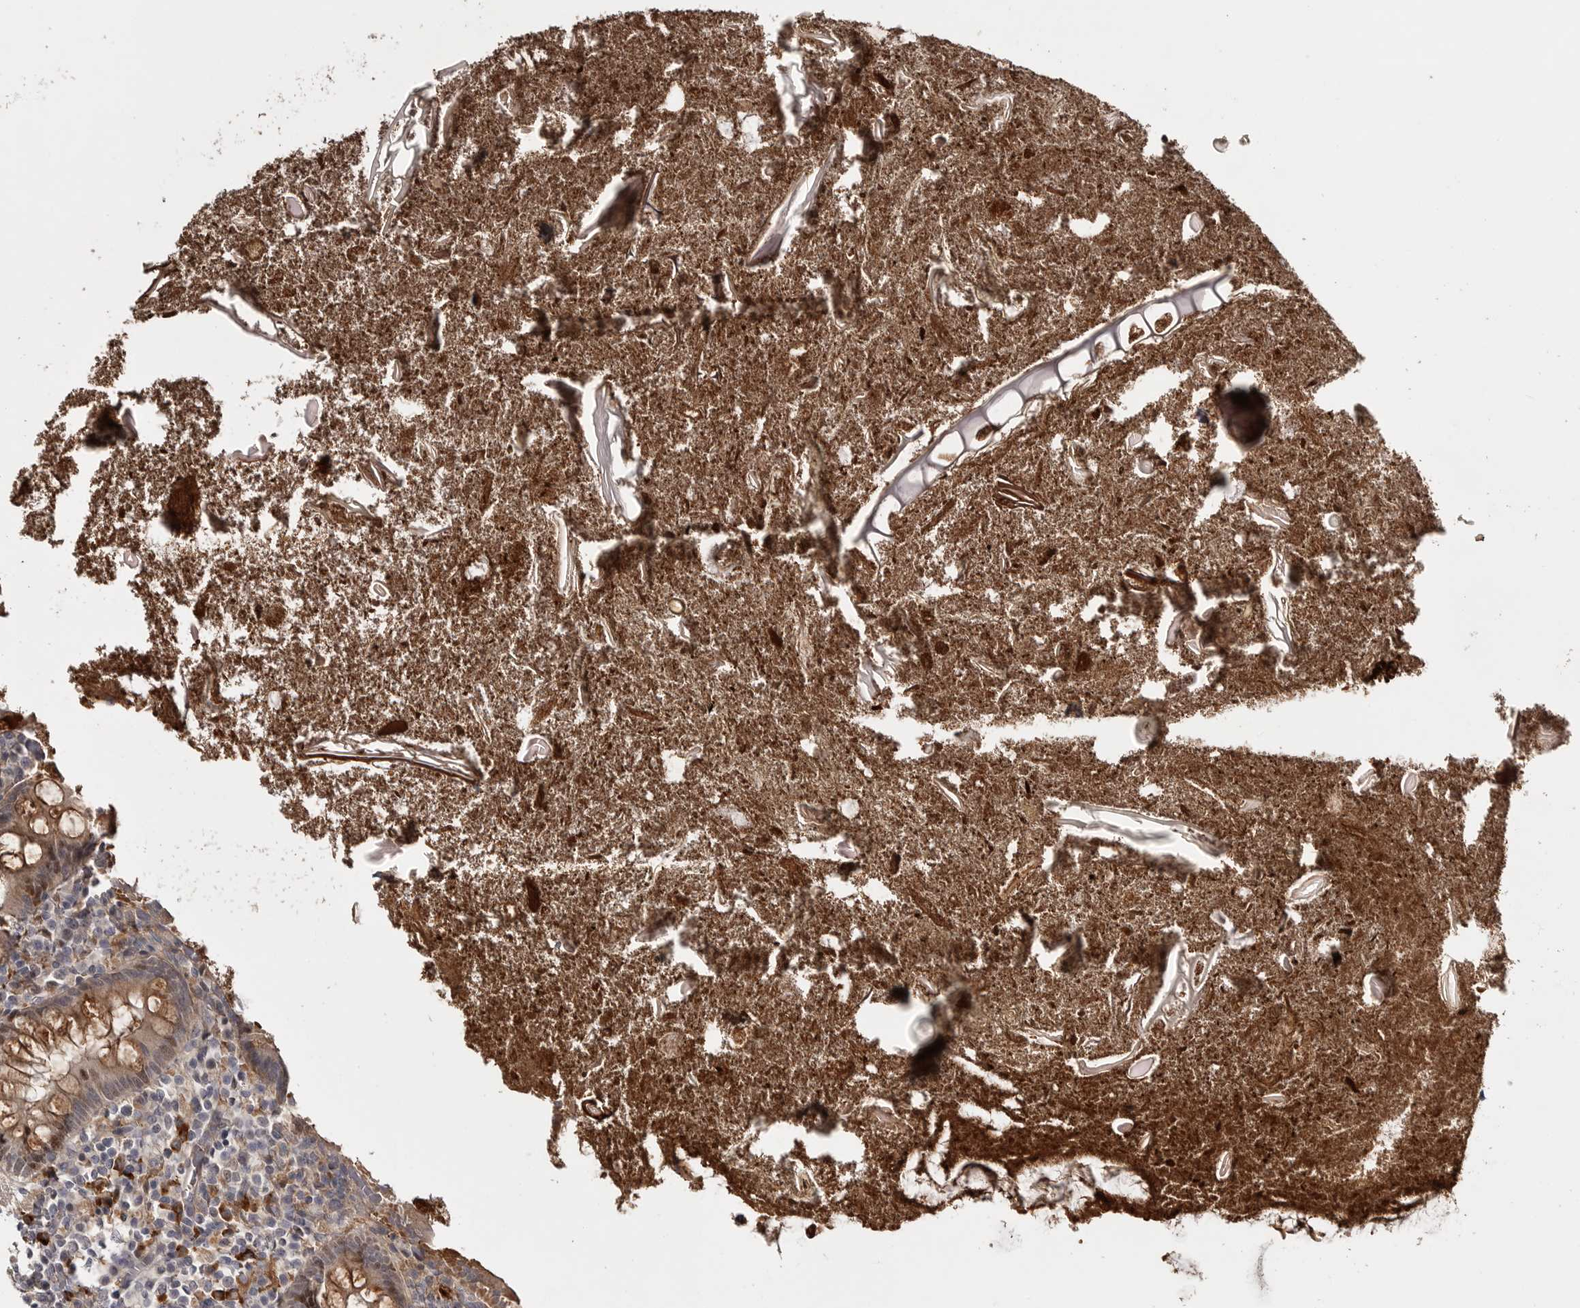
{"staining": {"intensity": "moderate", "quantity": ">75%", "location": "cytoplasmic/membranous,nuclear"}, "tissue": "appendix", "cell_type": "Glandular cells", "image_type": "normal", "snomed": [{"axis": "morphology", "description": "Normal tissue, NOS"}, {"axis": "topography", "description": "Appendix"}], "caption": "Immunohistochemical staining of normal human appendix demonstrates medium levels of moderate cytoplasmic/membranous,nuclear staining in approximately >75% of glandular cells. (IHC, brightfield microscopy, high magnification).", "gene": "ZNF277", "patient": {"sex": "female", "age": 17}}